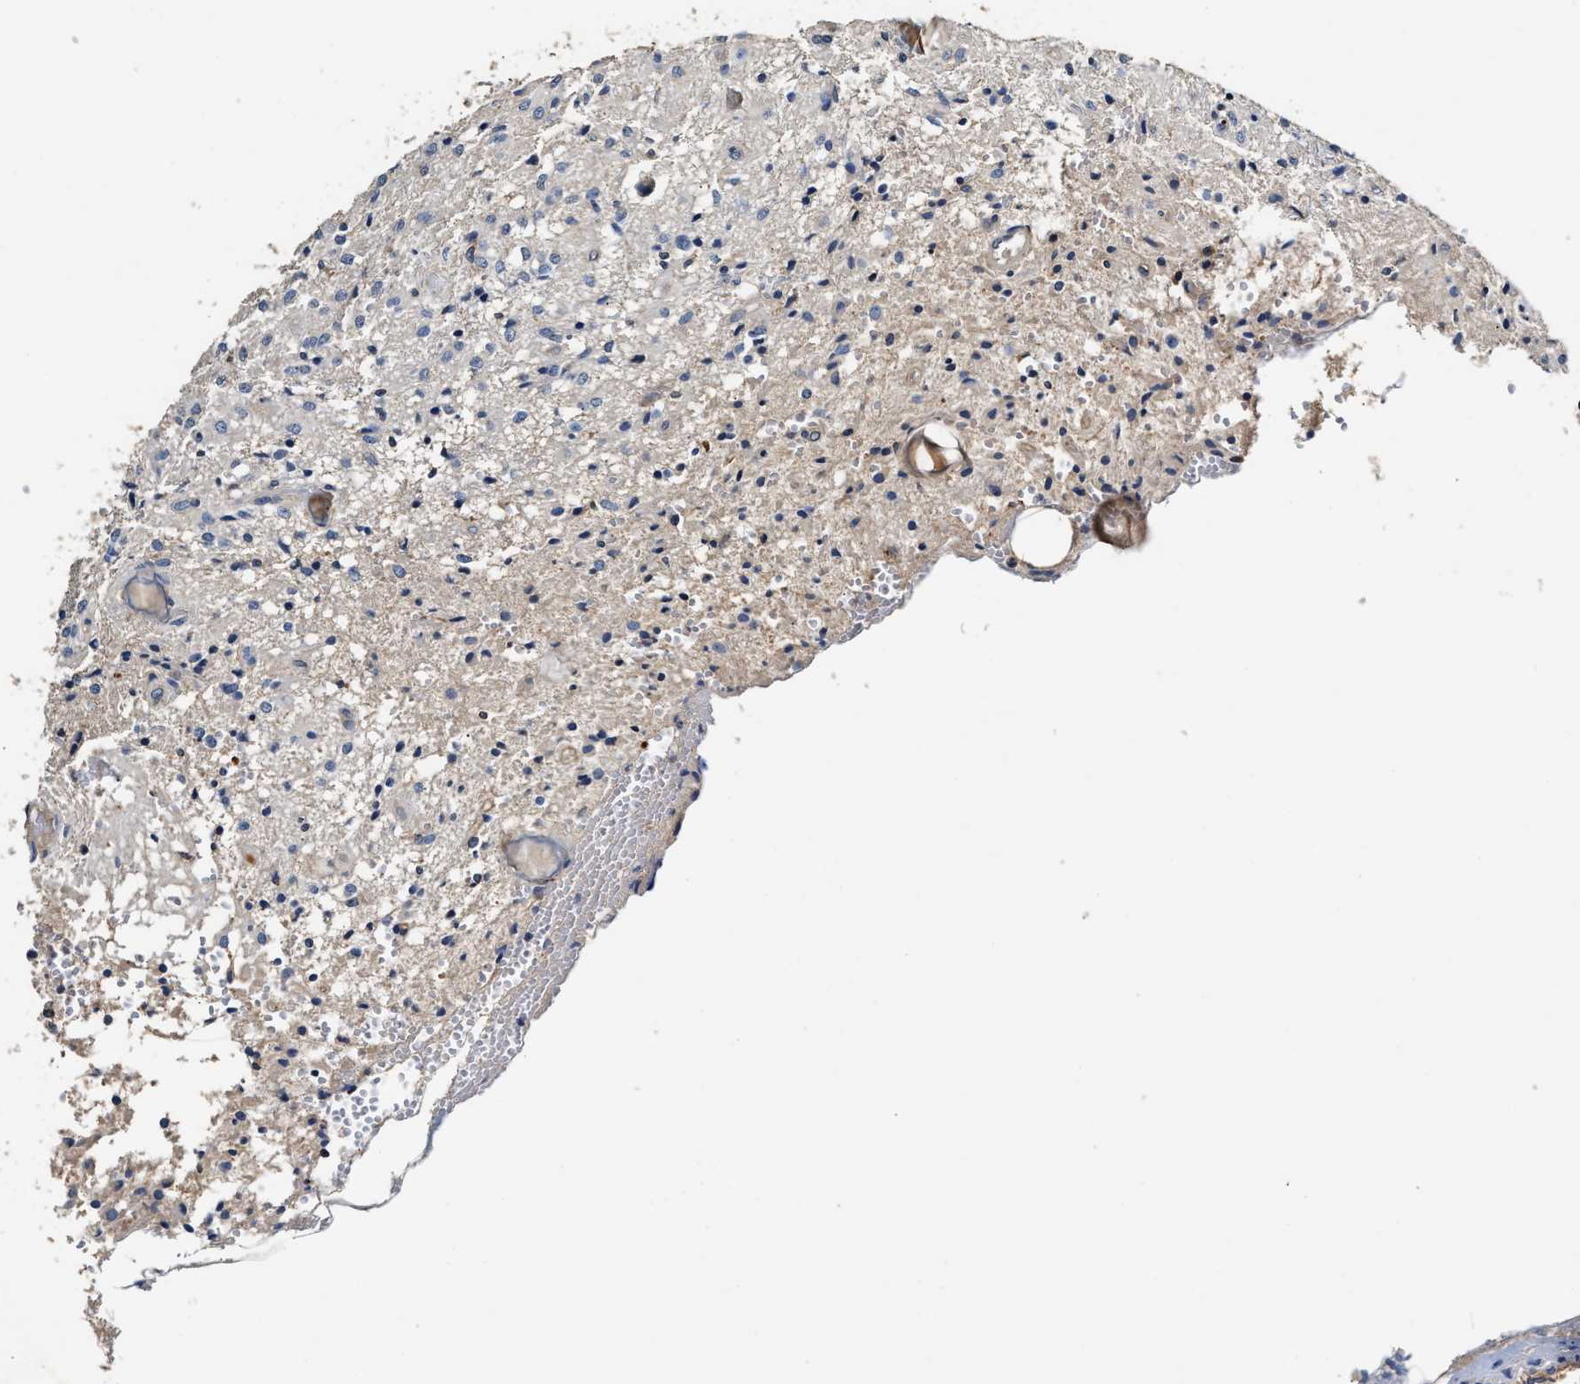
{"staining": {"intensity": "negative", "quantity": "none", "location": "none"}, "tissue": "glioma", "cell_type": "Tumor cells", "image_type": "cancer", "snomed": [{"axis": "morphology", "description": "Glioma, malignant, High grade"}, {"axis": "topography", "description": "Brain"}], "caption": "DAB (3,3'-diaminobenzidine) immunohistochemical staining of malignant glioma (high-grade) exhibits no significant expression in tumor cells. Nuclei are stained in blue.", "gene": "SLCO2B1", "patient": {"sex": "female", "age": 59}}